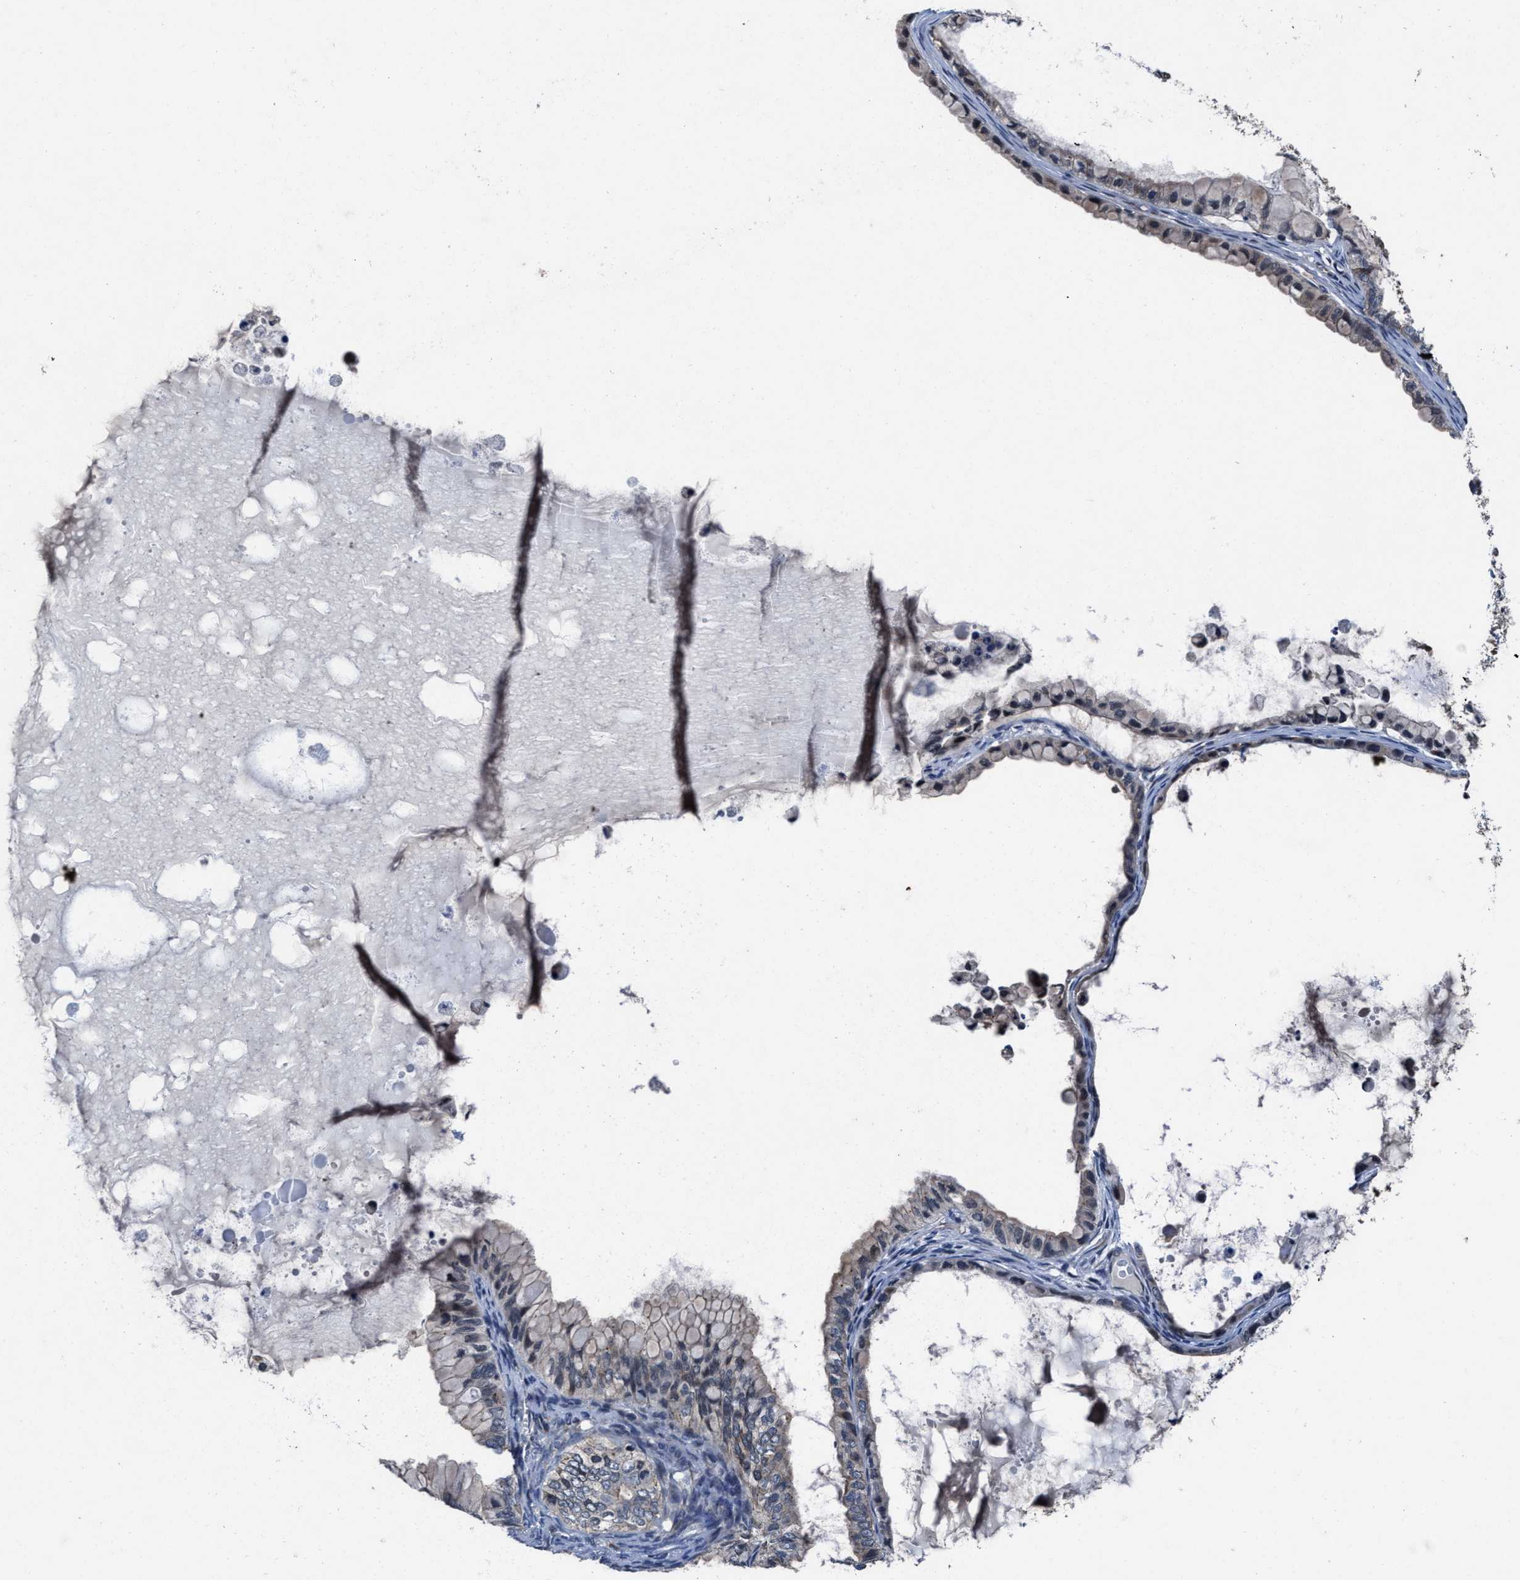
{"staining": {"intensity": "moderate", "quantity": "<25%", "location": "cytoplasmic/membranous"}, "tissue": "ovarian cancer", "cell_type": "Tumor cells", "image_type": "cancer", "snomed": [{"axis": "morphology", "description": "Cystadenocarcinoma, mucinous, NOS"}, {"axis": "topography", "description": "Ovary"}], "caption": "The photomicrograph reveals staining of mucinous cystadenocarcinoma (ovarian), revealing moderate cytoplasmic/membranous protein staining (brown color) within tumor cells.", "gene": "TMEM53", "patient": {"sex": "female", "age": 80}}